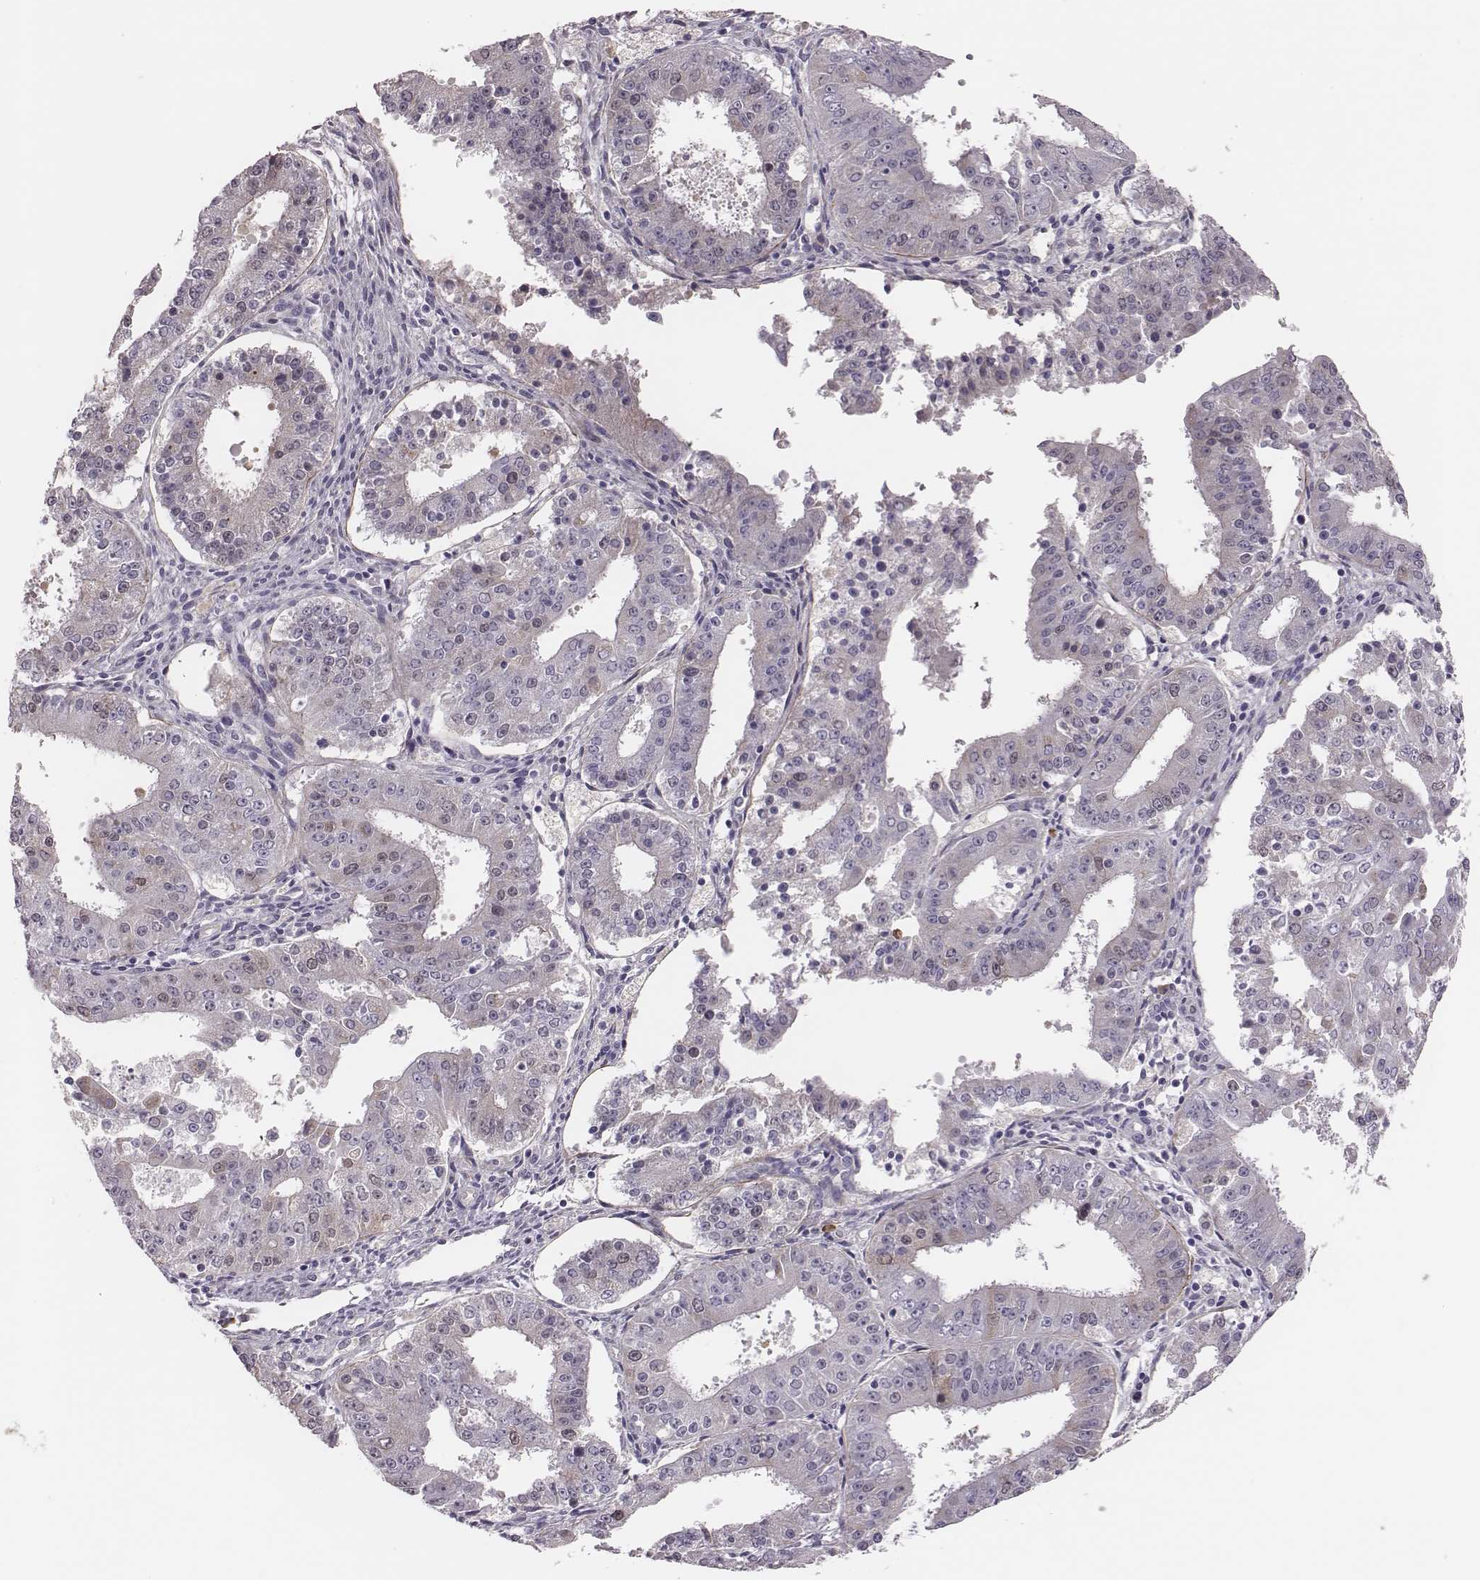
{"staining": {"intensity": "negative", "quantity": "none", "location": "none"}, "tissue": "ovarian cancer", "cell_type": "Tumor cells", "image_type": "cancer", "snomed": [{"axis": "morphology", "description": "Carcinoma, endometroid"}, {"axis": "topography", "description": "Ovary"}], "caption": "This micrograph is of ovarian cancer (endometroid carcinoma) stained with IHC to label a protein in brown with the nuclei are counter-stained blue. There is no positivity in tumor cells.", "gene": "PBK", "patient": {"sex": "female", "age": 42}}